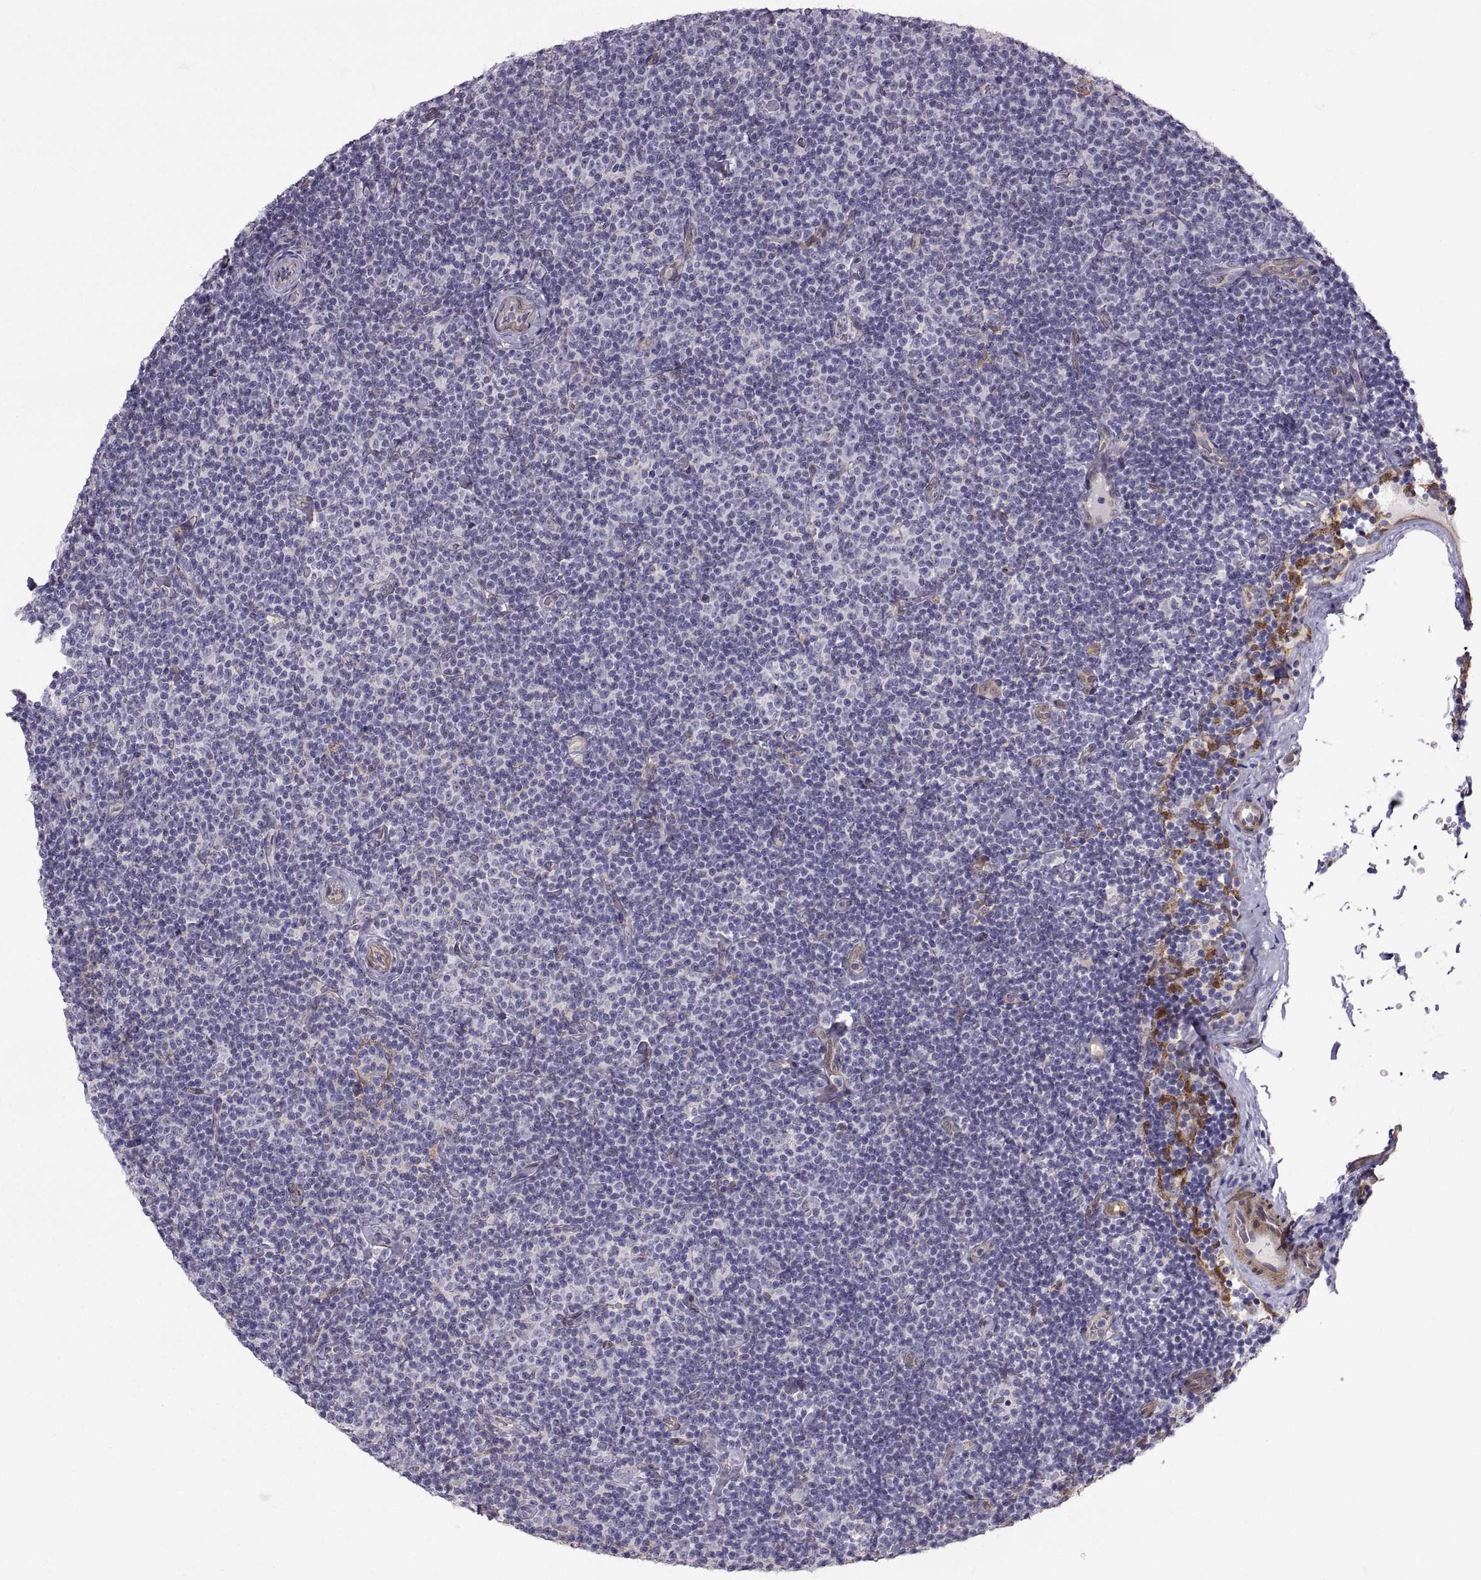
{"staining": {"intensity": "negative", "quantity": "none", "location": "none"}, "tissue": "lymphoma", "cell_type": "Tumor cells", "image_type": "cancer", "snomed": [{"axis": "morphology", "description": "Malignant lymphoma, non-Hodgkin's type, Low grade"}, {"axis": "topography", "description": "Lymph node"}], "caption": "Immunohistochemical staining of human lymphoma displays no significant expression in tumor cells. The staining is performed using DAB brown chromogen with nuclei counter-stained in using hematoxylin.", "gene": "PGM5", "patient": {"sex": "male", "age": 81}}